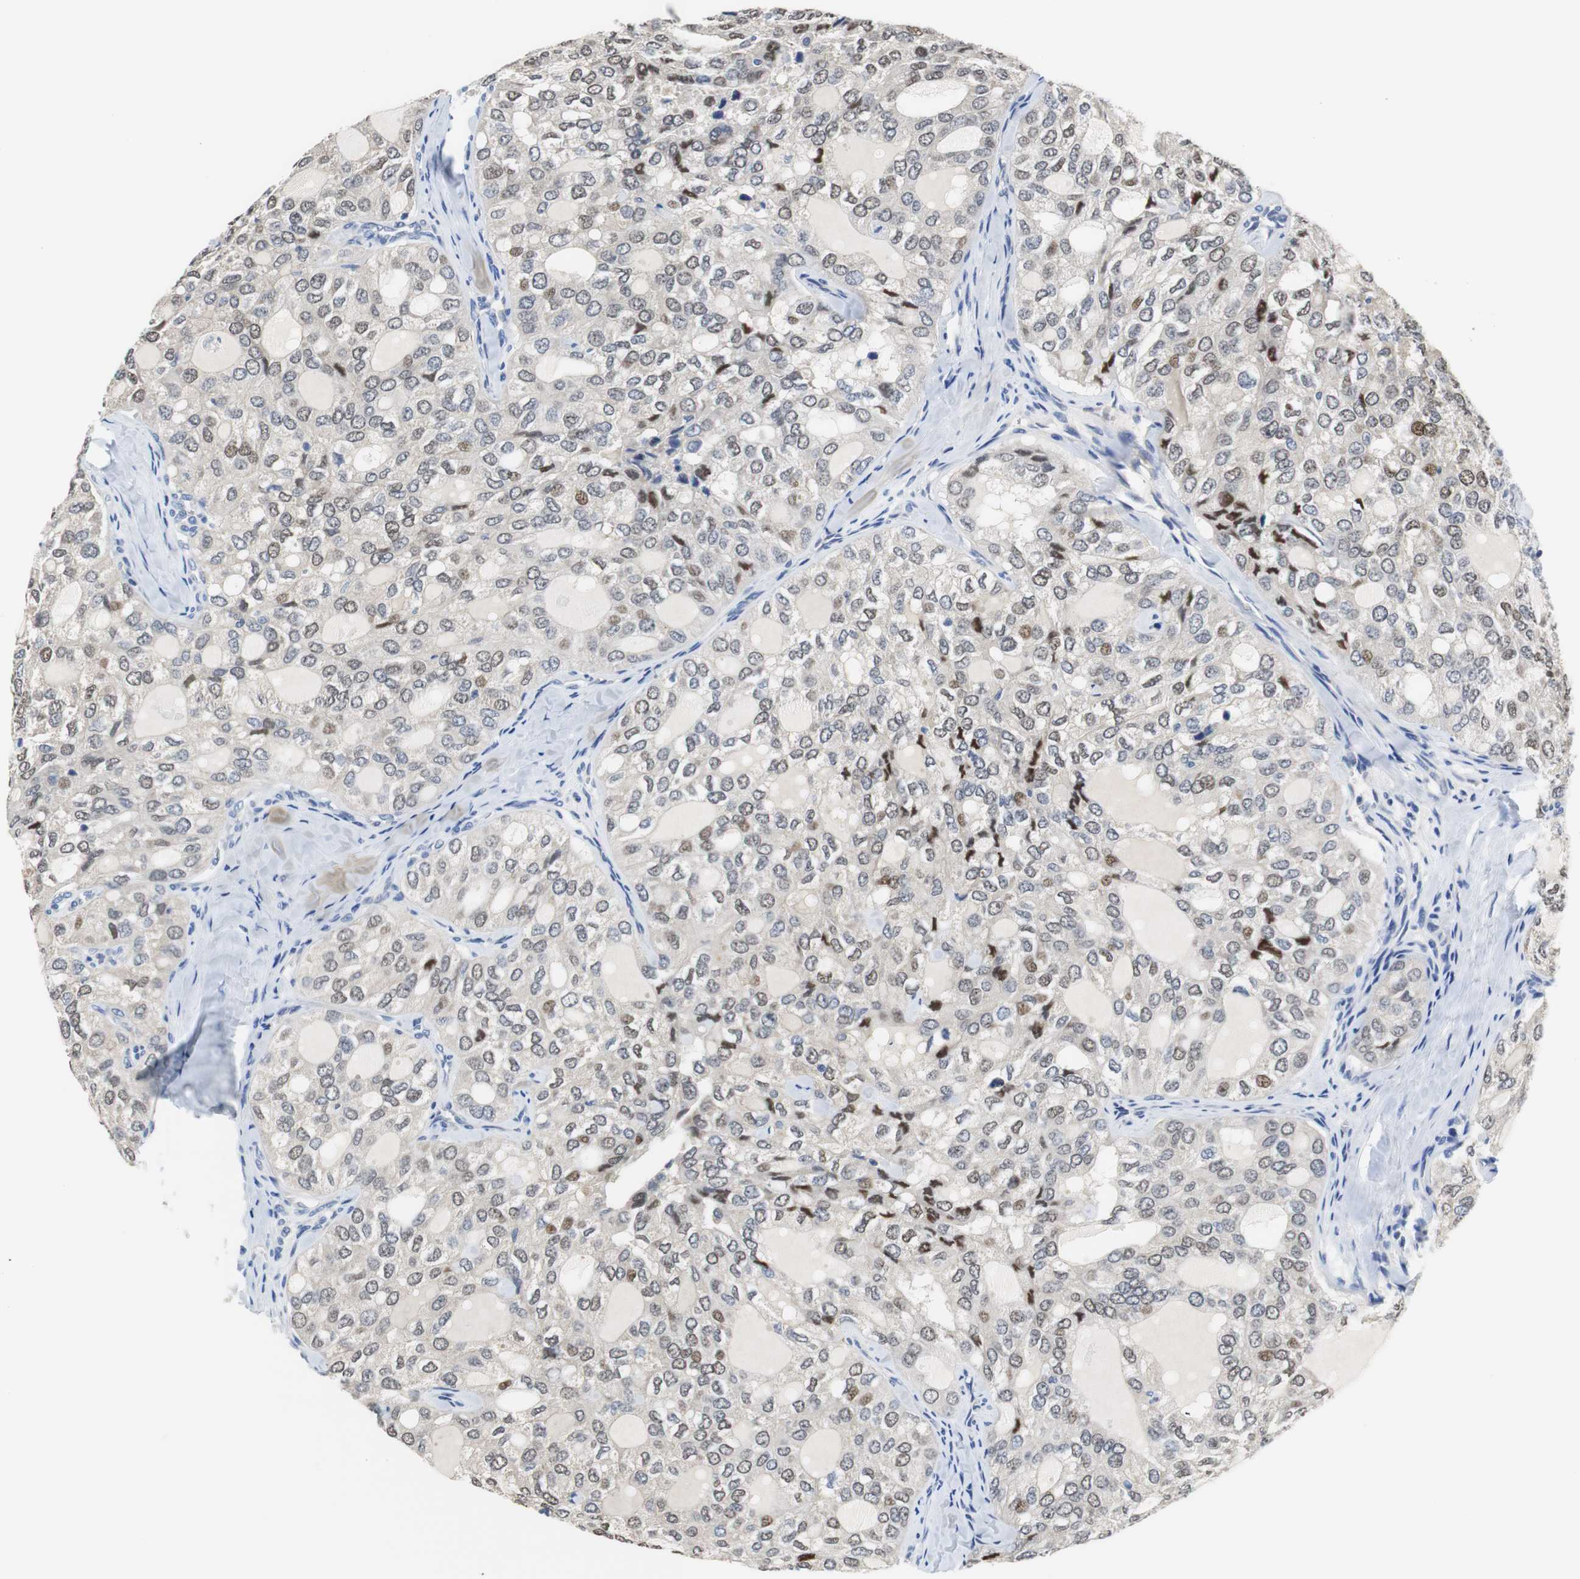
{"staining": {"intensity": "moderate", "quantity": "<25%", "location": "nuclear"}, "tissue": "thyroid cancer", "cell_type": "Tumor cells", "image_type": "cancer", "snomed": [{"axis": "morphology", "description": "Follicular adenoma carcinoma, NOS"}, {"axis": "topography", "description": "Thyroid gland"}], "caption": "Tumor cells exhibit low levels of moderate nuclear expression in approximately <25% of cells in human thyroid follicular adenoma carcinoma.", "gene": "PCK1", "patient": {"sex": "male", "age": 75}}